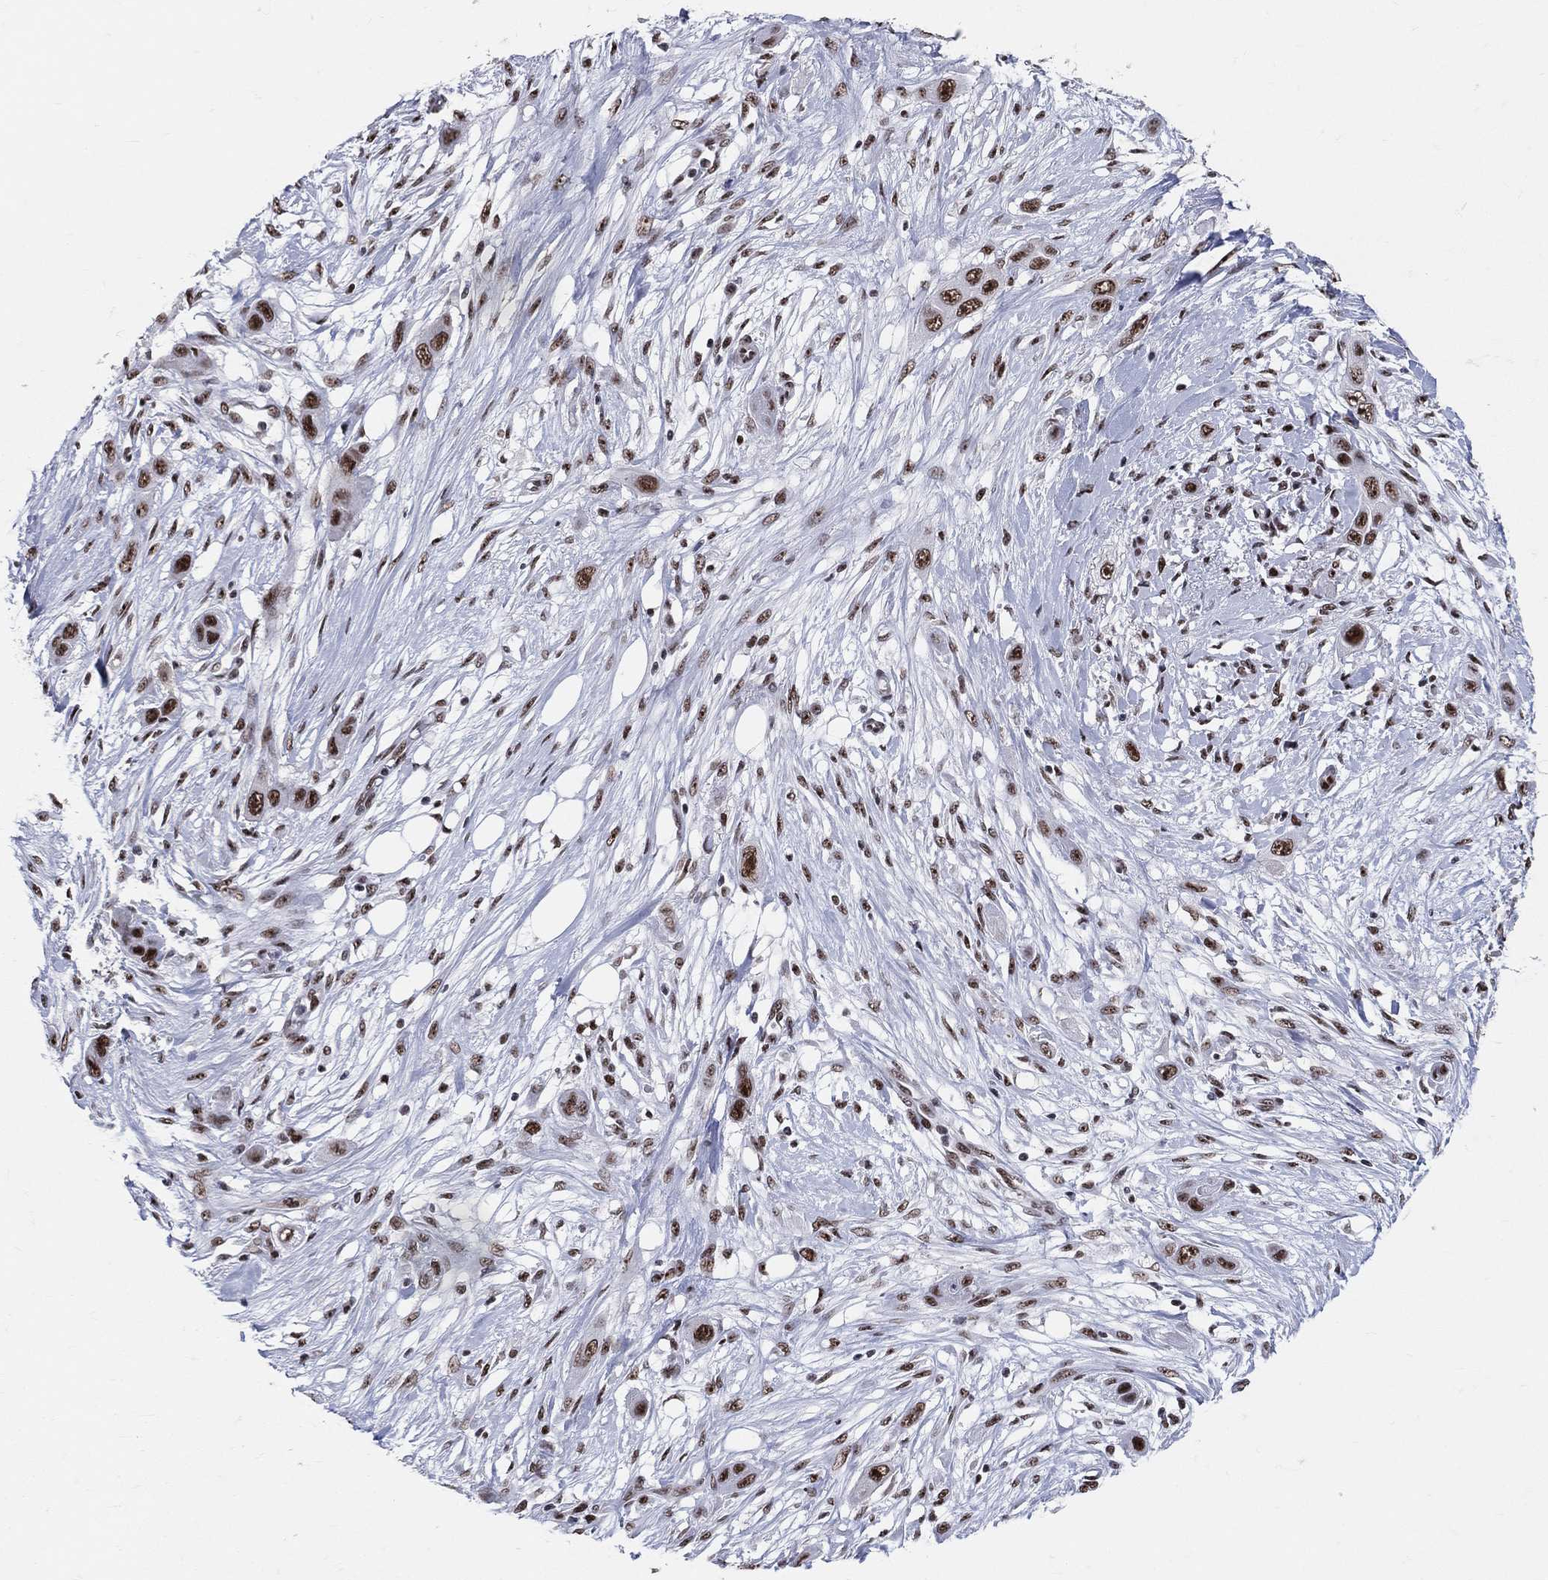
{"staining": {"intensity": "strong", "quantity": ">75%", "location": "nuclear"}, "tissue": "skin cancer", "cell_type": "Tumor cells", "image_type": "cancer", "snomed": [{"axis": "morphology", "description": "Squamous cell carcinoma, NOS"}, {"axis": "topography", "description": "Skin"}], "caption": "High-power microscopy captured an IHC micrograph of skin squamous cell carcinoma, revealing strong nuclear positivity in approximately >75% of tumor cells.", "gene": "CDK7", "patient": {"sex": "male", "age": 79}}